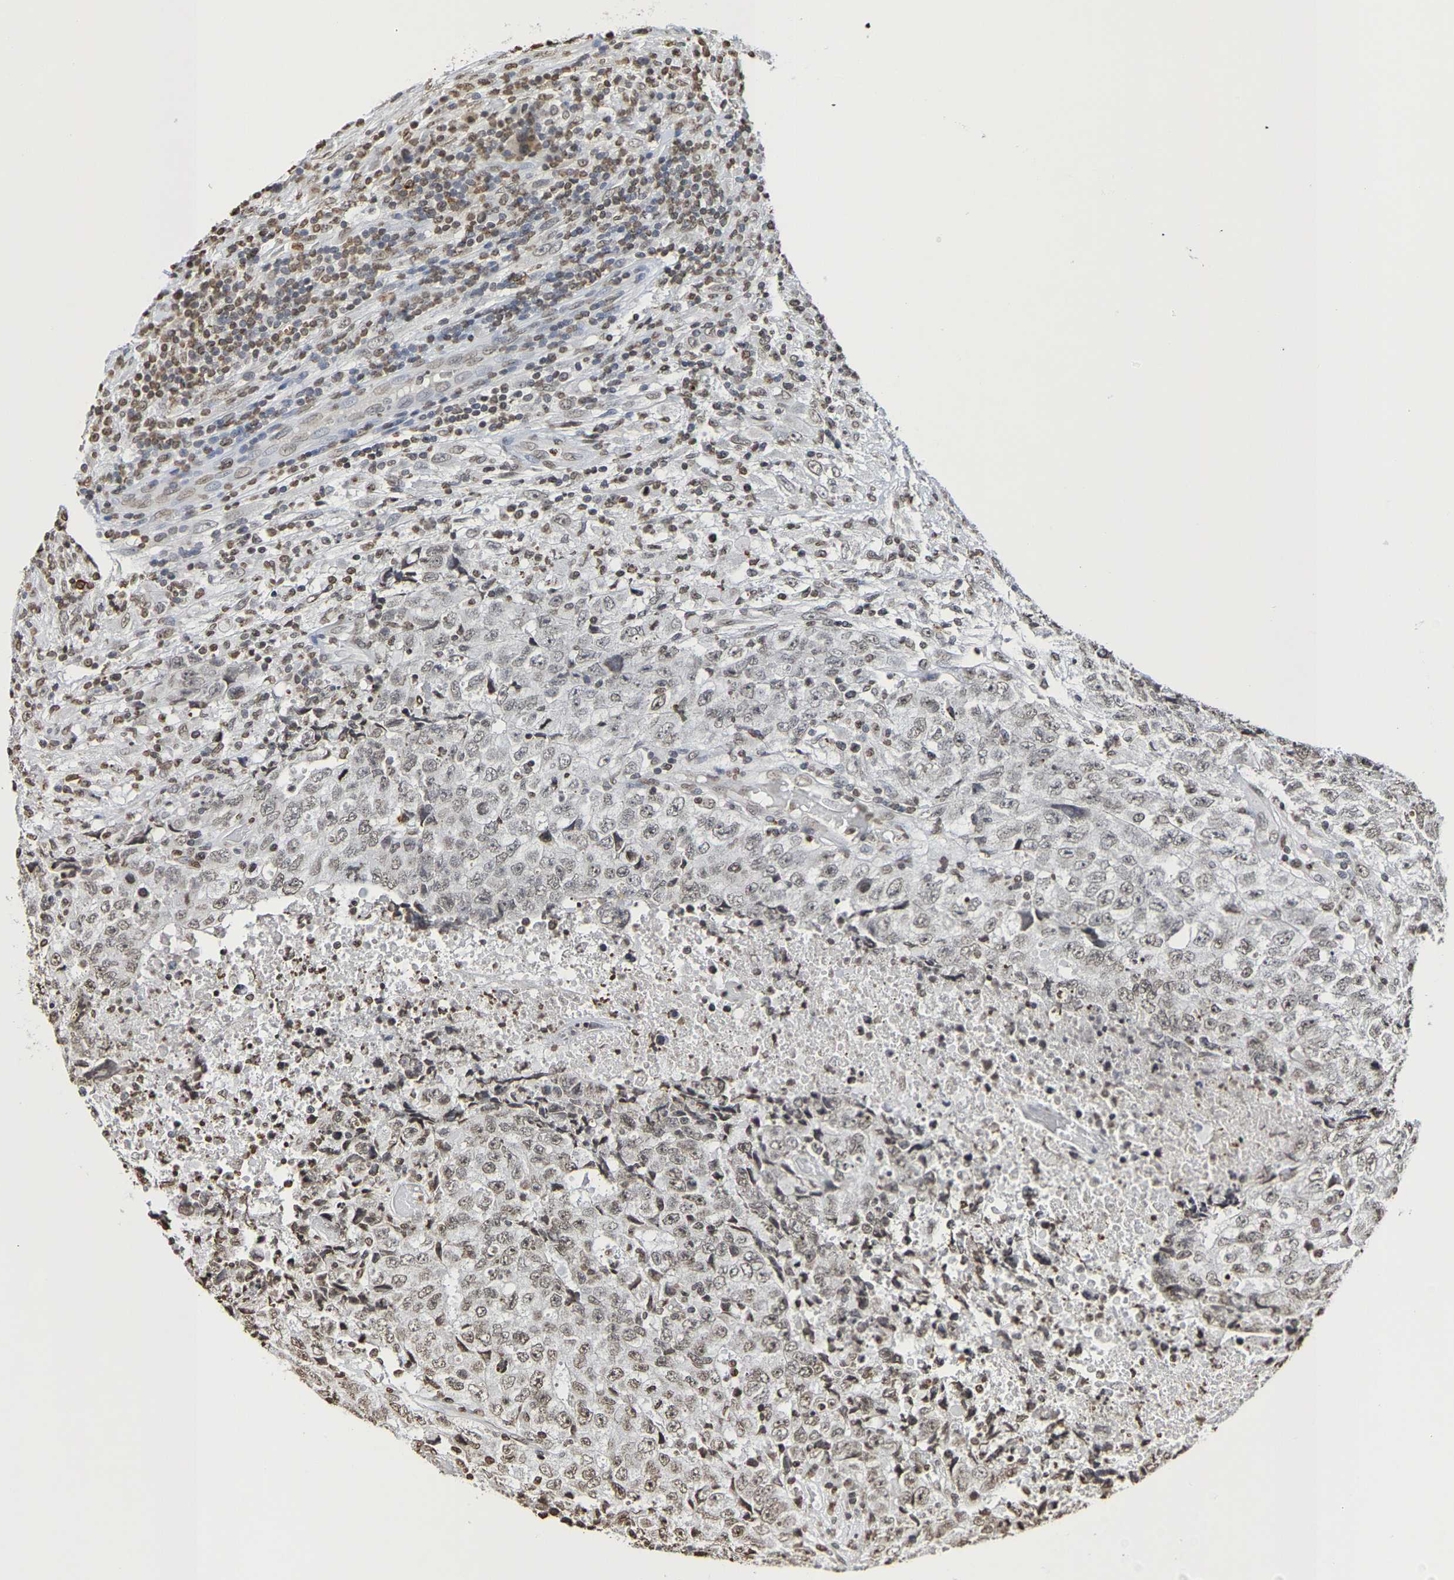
{"staining": {"intensity": "weak", "quantity": "25%-75%", "location": "nuclear"}, "tissue": "testis cancer", "cell_type": "Tumor cells", "image_type": "cancer", "snomed": [{"axis": "morphology", "description": "Necrosis, NOS"}, {"axis": "morphology", "description": "Carcinoma, Embryonal, NOS"}, {"axis": "topography", "description": "Testis"}], "caption": "Embryonal carcinoma (testis) tissue reveals weak nuclear staining in approximately 25%-75% of tumor cells, visualized by immunohistochemistry.", "gene": "ATF4", "patient": {"sex": "male", "age": 19}}